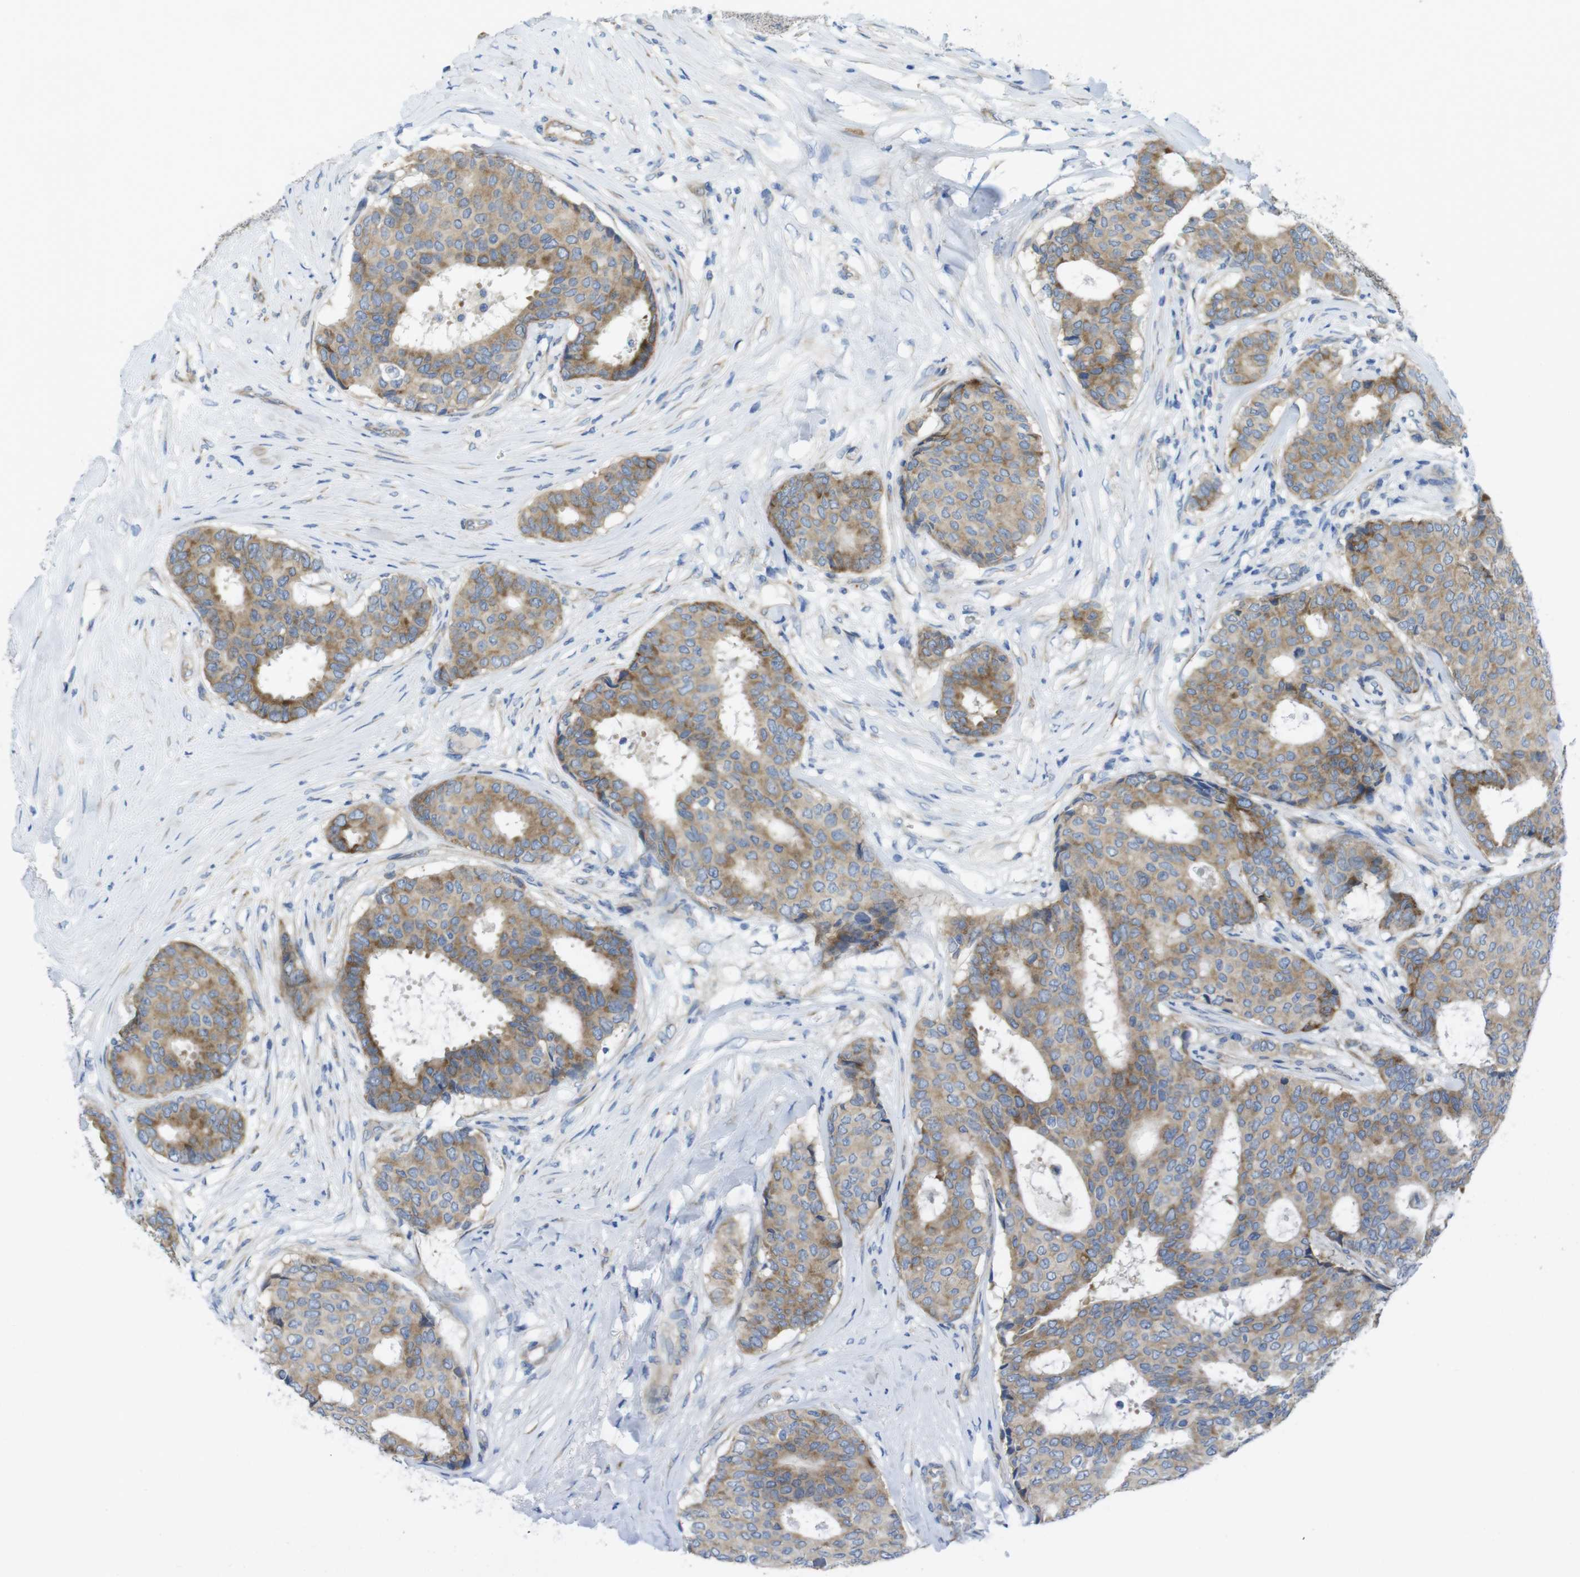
{"staining": {"intensity": "moderate", "quantity": ">75%", "location": "cytoplasmic/membranous"}, "tissue": "breast cancer", "cell_type": "Tumor cells", "image_type": "cancer", "snomed": [{"axis": "morphology", "description": "Duct carcinoma"}, {"axis": "topography", "description": "Breast"}], "caption": "This photomicrograph reveals breast infiltrating ductal carcinoma stained with immunohistochemistry (IHC) to label a protein in brown. The cytoplasmic/membranous of tumor cells show moderate positivity for the protein. Nuclei are counter-stained blue.", "gene": "TMEM234", "patient": {"sex": "female", "age": 75}}